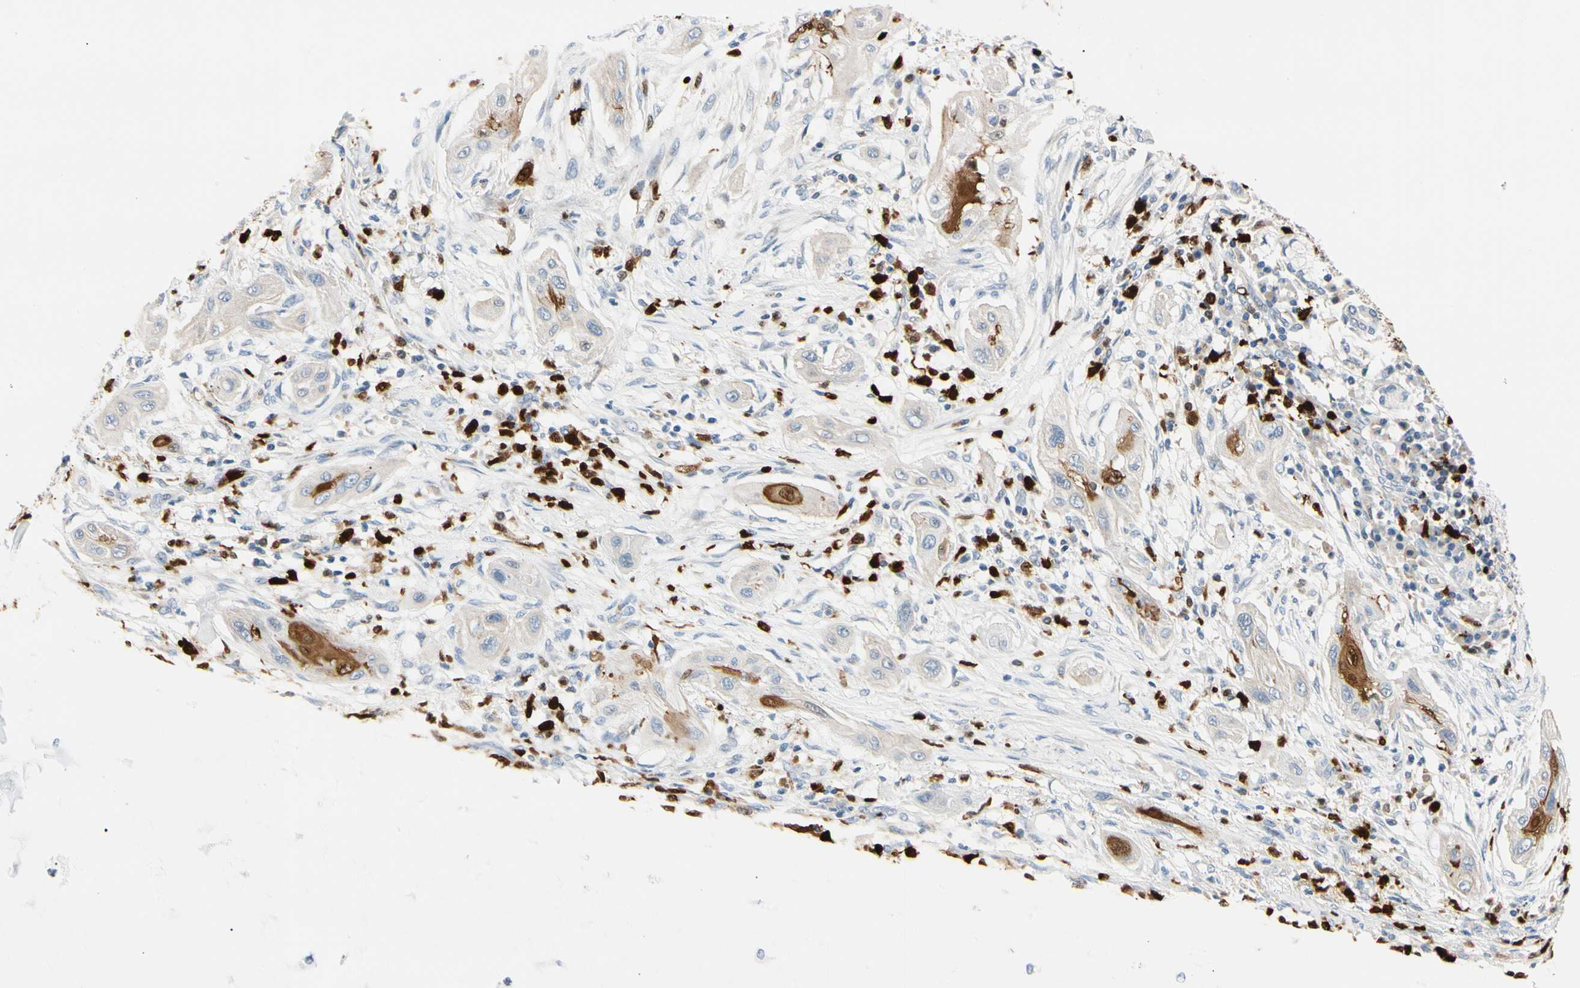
{"staining": {"intensity": "weak", "quantity": "25%-75%", "location": "cytoplasmic/membranous"}, "tissue": "lung cancer", "cell_type": "Tumor cells", "image_type": "cancer", "snomed": [{"axis": "morphology", "description": "Squamous cell carcinoma, NOS"}, {"axis": "topography", "description": "Lung"}], "caption": "This is a micrograph of immunohistochemistry (IHC) staining of squamous cell carcinoma (lung), which shows weak expression in the cytoplasmic/membranous of tumor cells.", "gene": "TRAF5", "patient": {"sex": "female", "age": 47}}